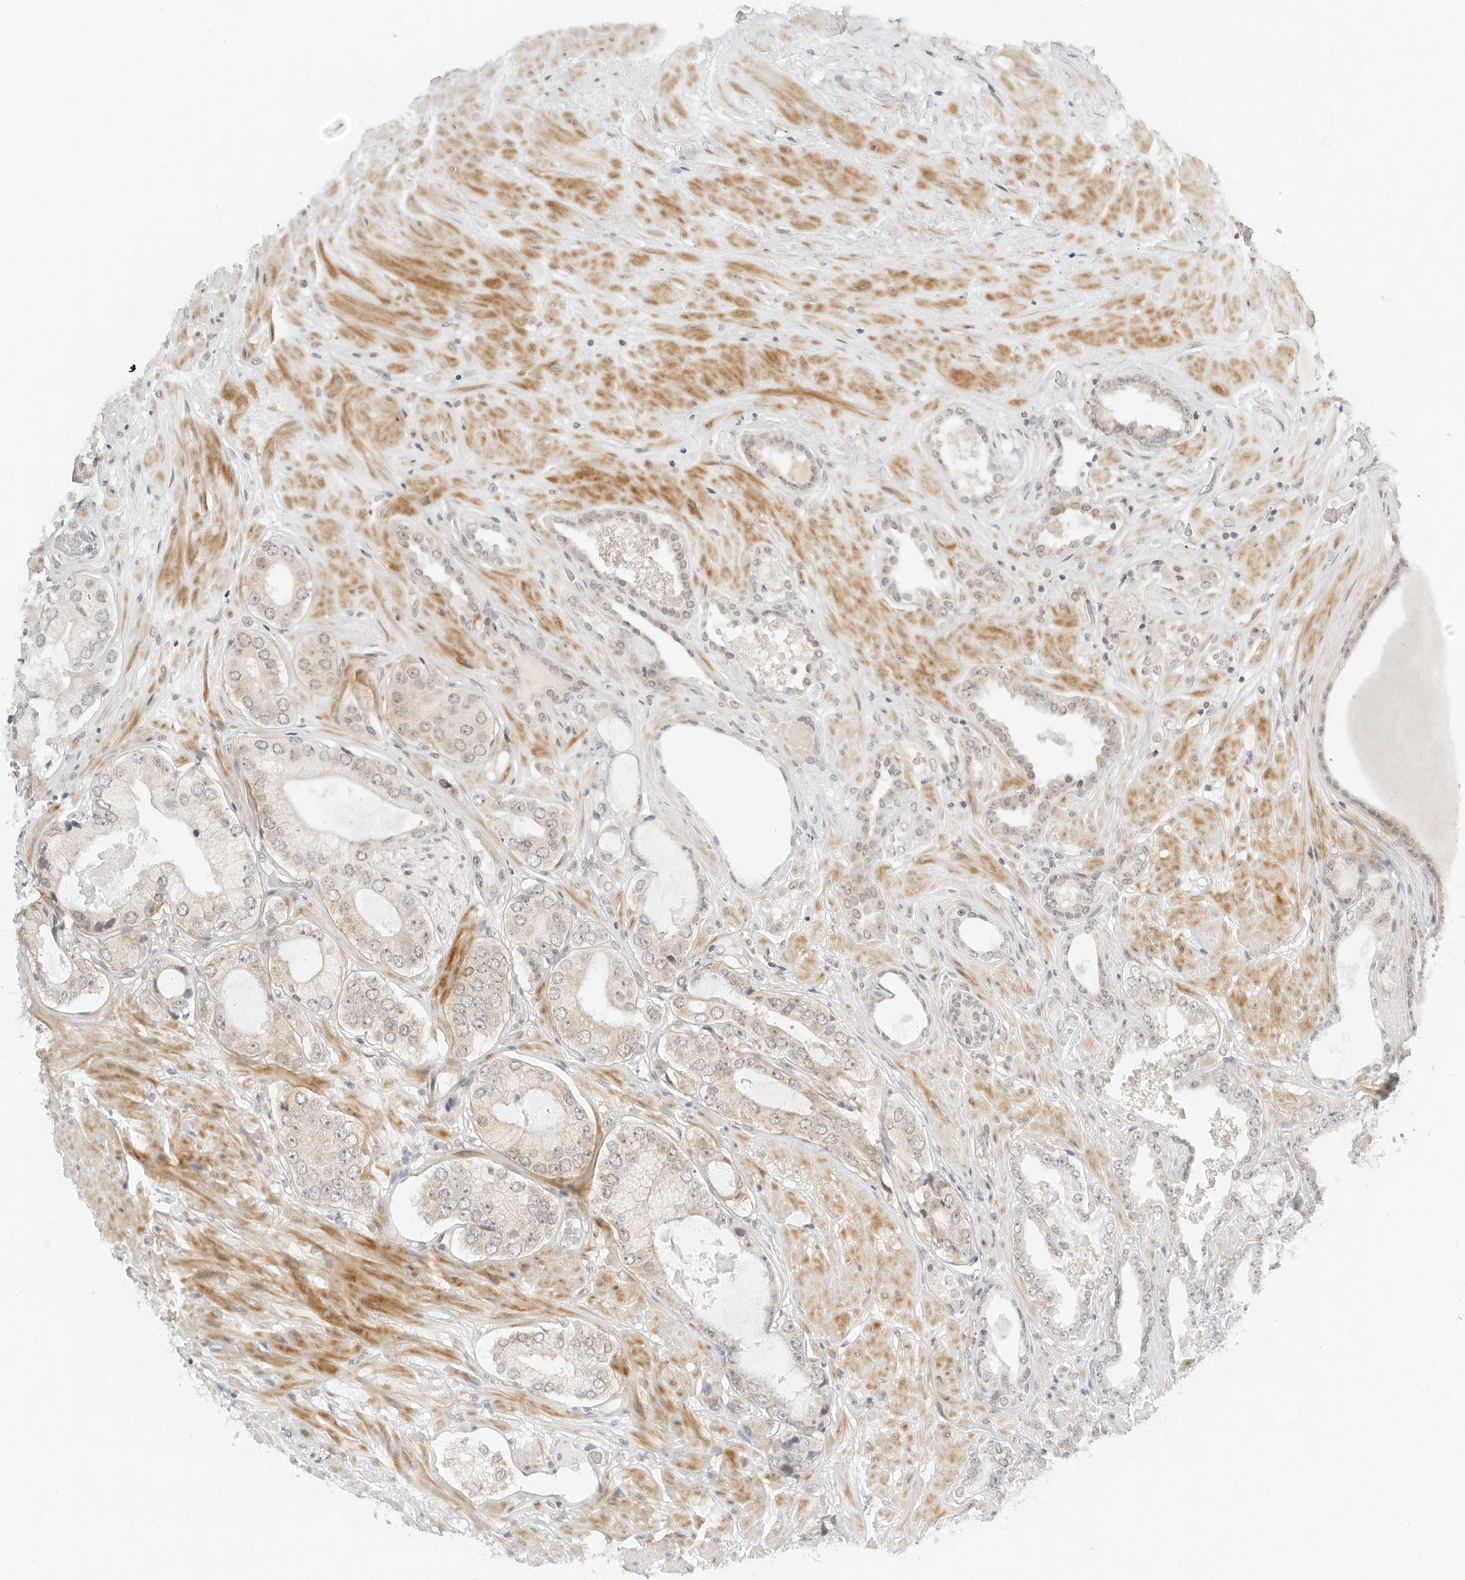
{"staining": {"intensity": "weak", "quantity": "<25%", "location": "cytoplasmic/membranous"}, "tissue": "prostate cancer", "cell_type": "Tumor cells", "image_type": "cancer", "snomed": [{"axis": "morphology", "description": "Adenocarcinoma, High grade"}, {"axis": "topography", "description": "Prostate"}], "caption": "The IHC micrograph has no significant expression in tumor cells of prostate high-grade adenocarcinoma tissue.", "gene": "NEO1", "patient": {"sex": "male", "age": 59}}